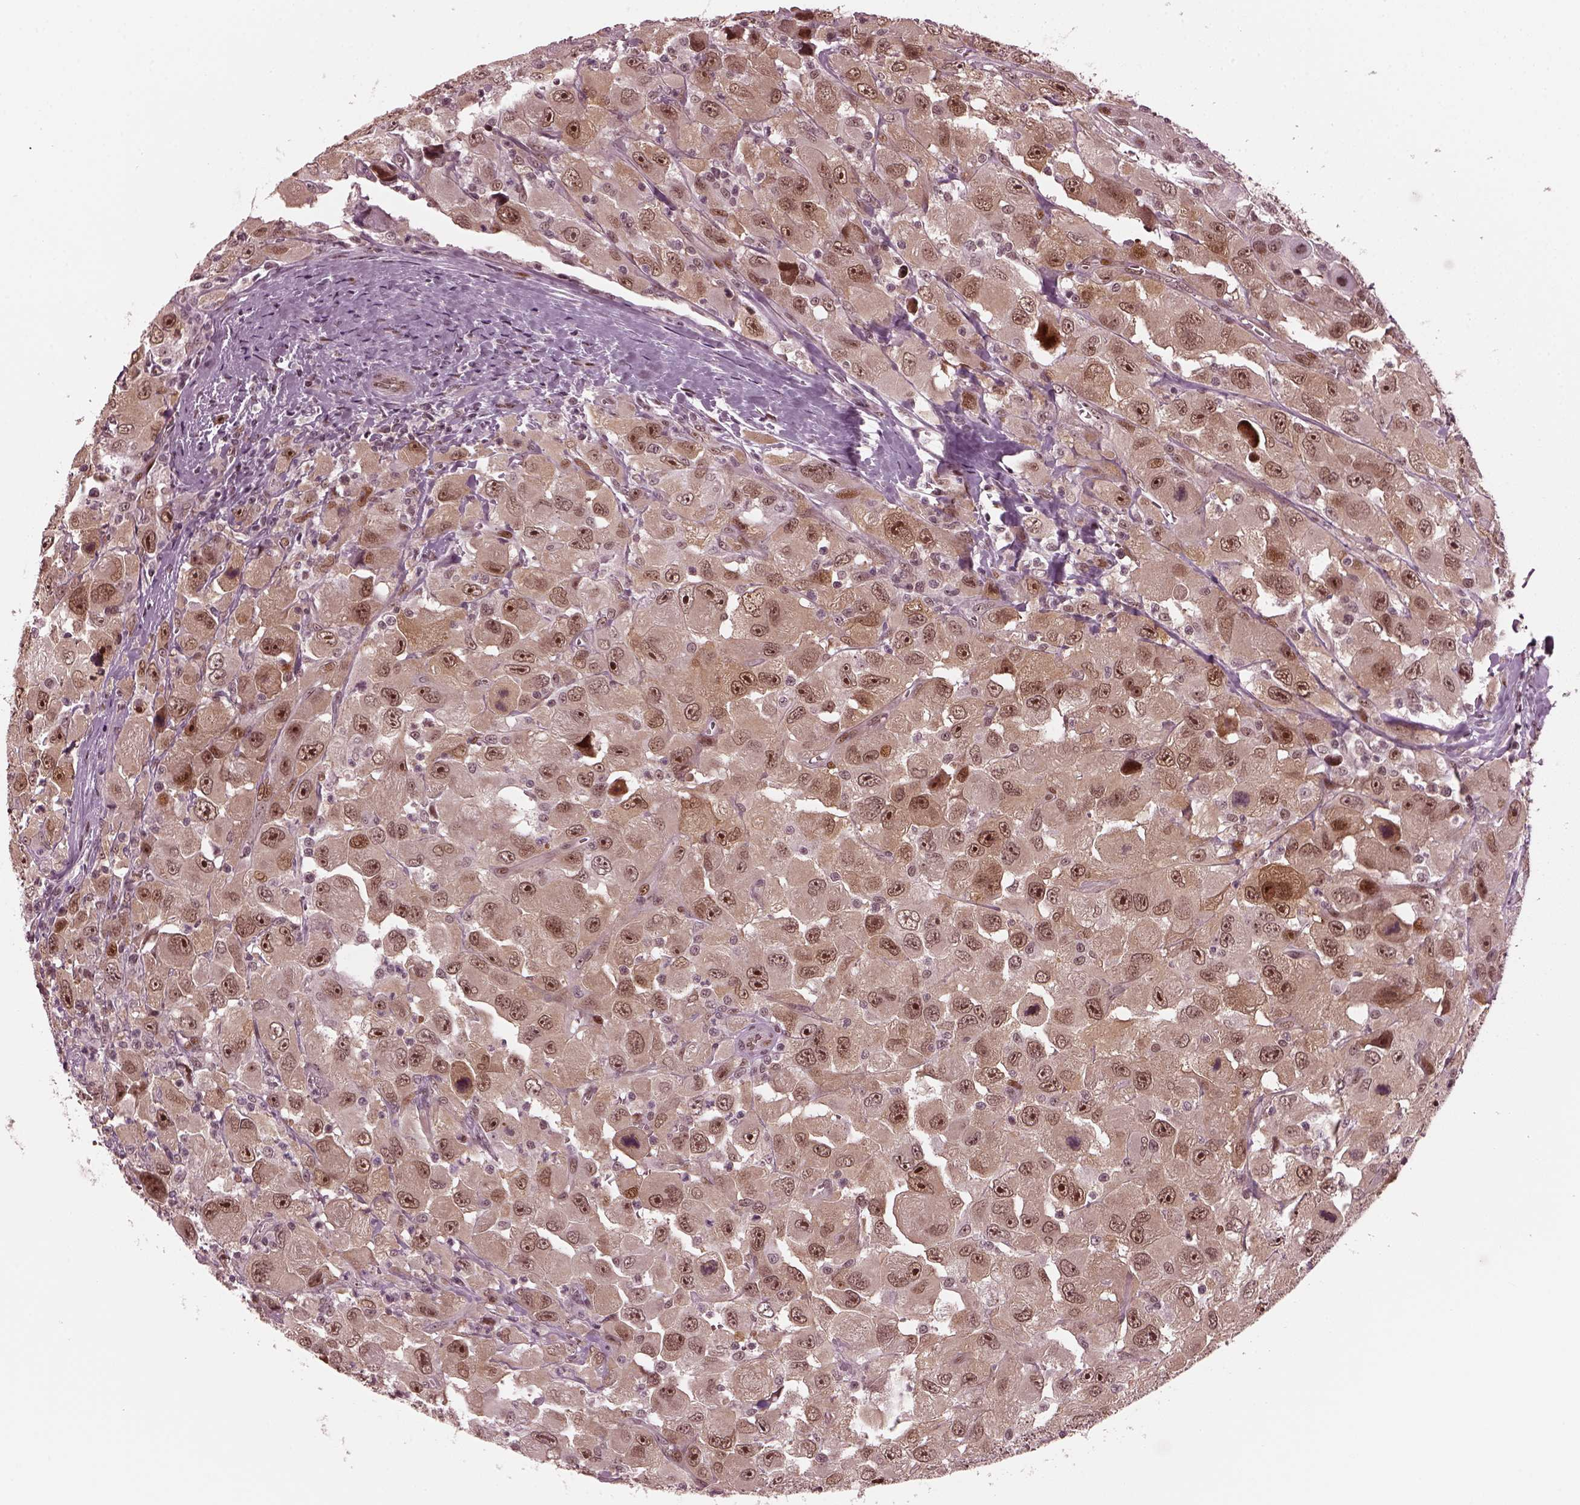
{"staining": {"intensity": "moderate", "quantity": ">75%", "location": "nuclear"}, "tissue": "head and neck cancer", "cell_type": "Tumor cells", "image_type": "cancer", "snomed": [{"axis": "morphology", "description": "Squamous cell carcinoma, NOS"}, {"axis": "morphology", "description": "Squamous cell carcinoma, metastatic, NOS"}, {"axis": "topography", "description": "Oral tissue"}, {"axis": "topography", "description": "Head-Neck"}], "caption": "IHC histopathology image of neoplastic tissue: human head and neck cancer (squamous cell carcinoma) stained using IHC reveals medium levels of moderate protein expression localized specifically in the nuclear of tumor cells, appearing as a nuclear brown color.", "gene": "TRIB3", "patient": {"sex": "female", "age": 85}}